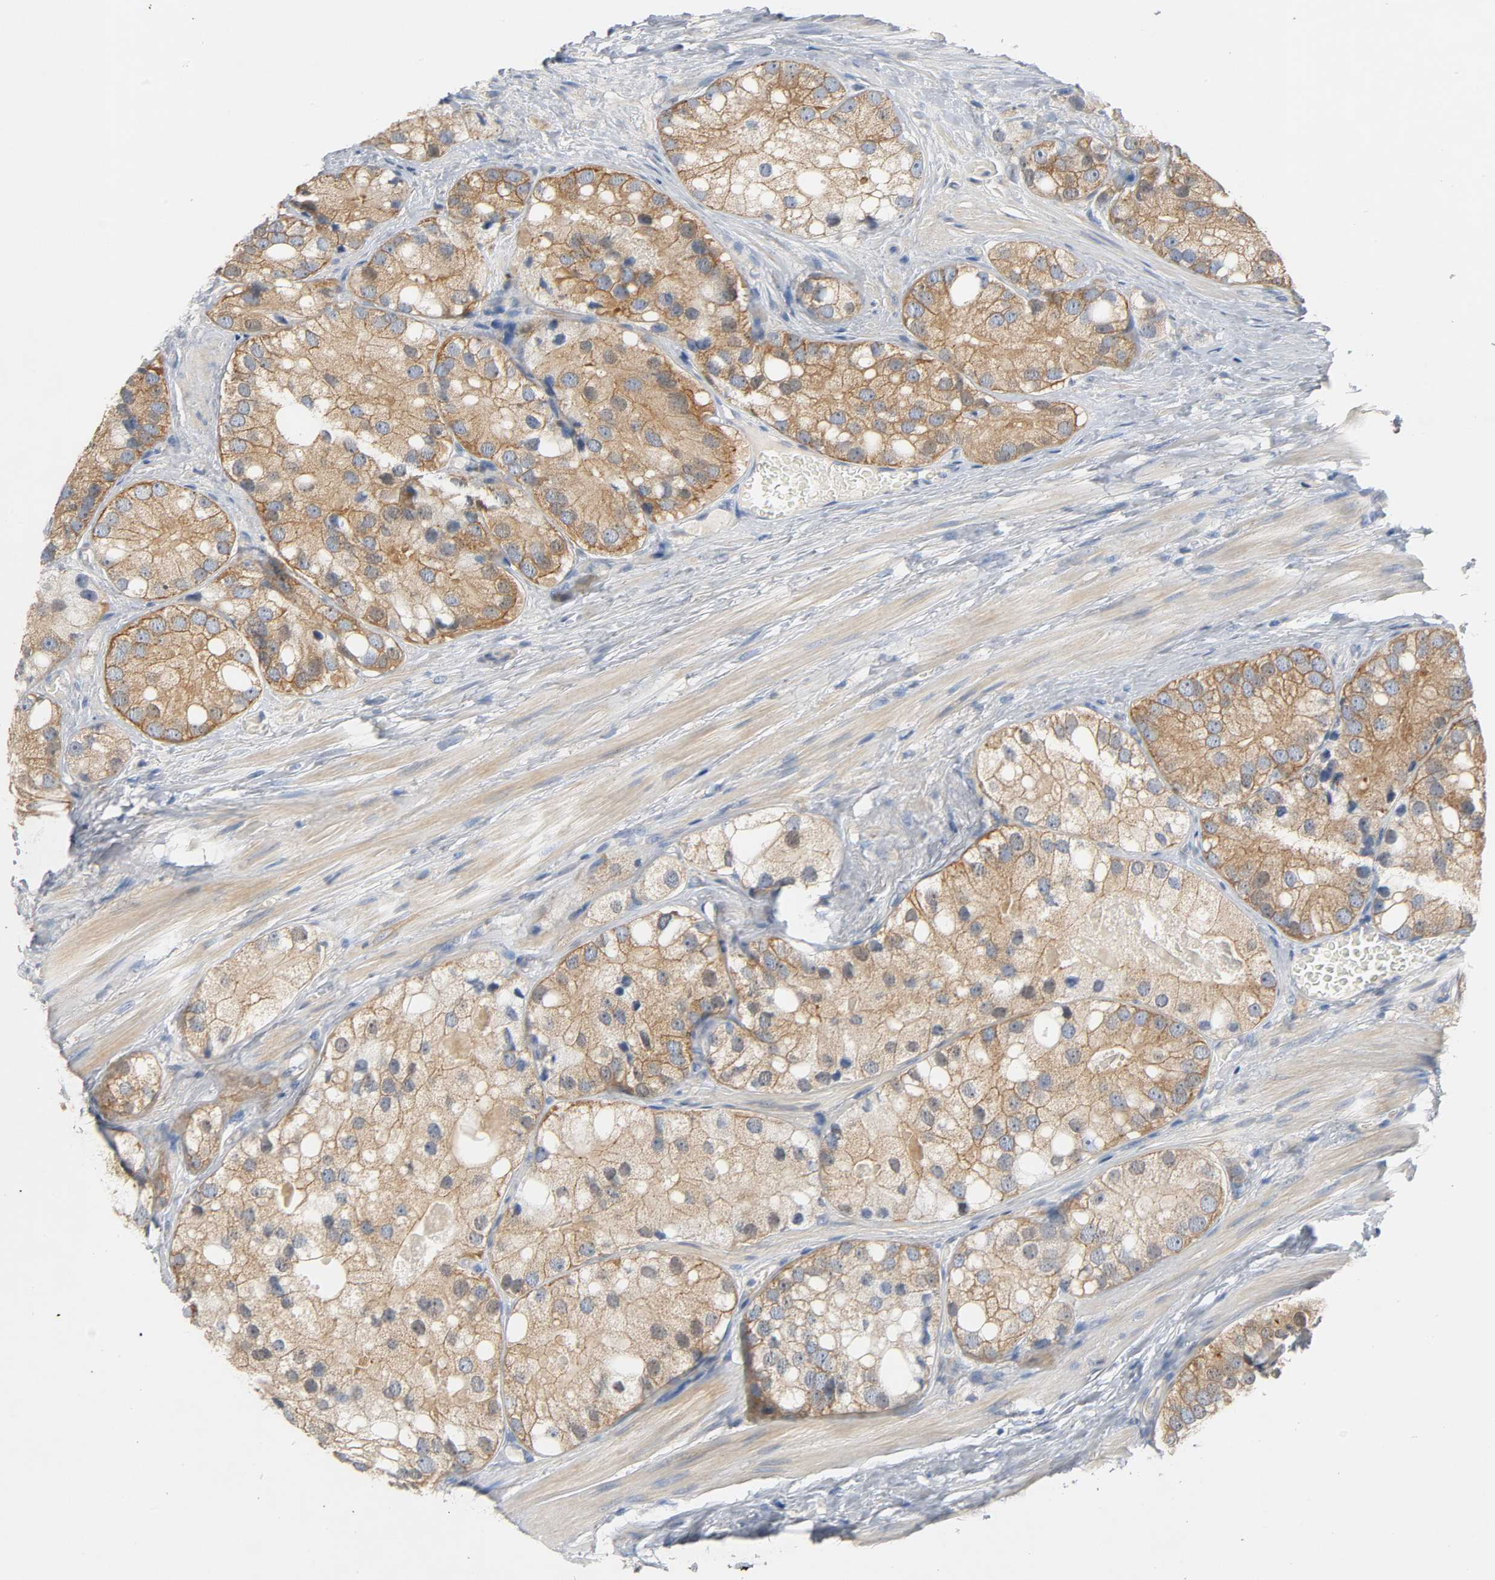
{"staining": {"intensity": "moderate", "quantity": ">75%", "location": "cytoplasmic/membranous"}, "tissue": "prostate cancer", "cell_type": "Tumor cells", "image_type": "cancer", "snomed": [{"axis": "morphology", "description": "Adenocarcinoma, Low grade"}, {"axis": "topography", "description": "Prostate"}], "caption": "IHC of human prostate cancer shows medium levels of moderate cytoplasmic/membranous expression in about >75% of tumor cells.", "gene": "ARPC1A", "patient": {"sex": "male", "age": 69}}